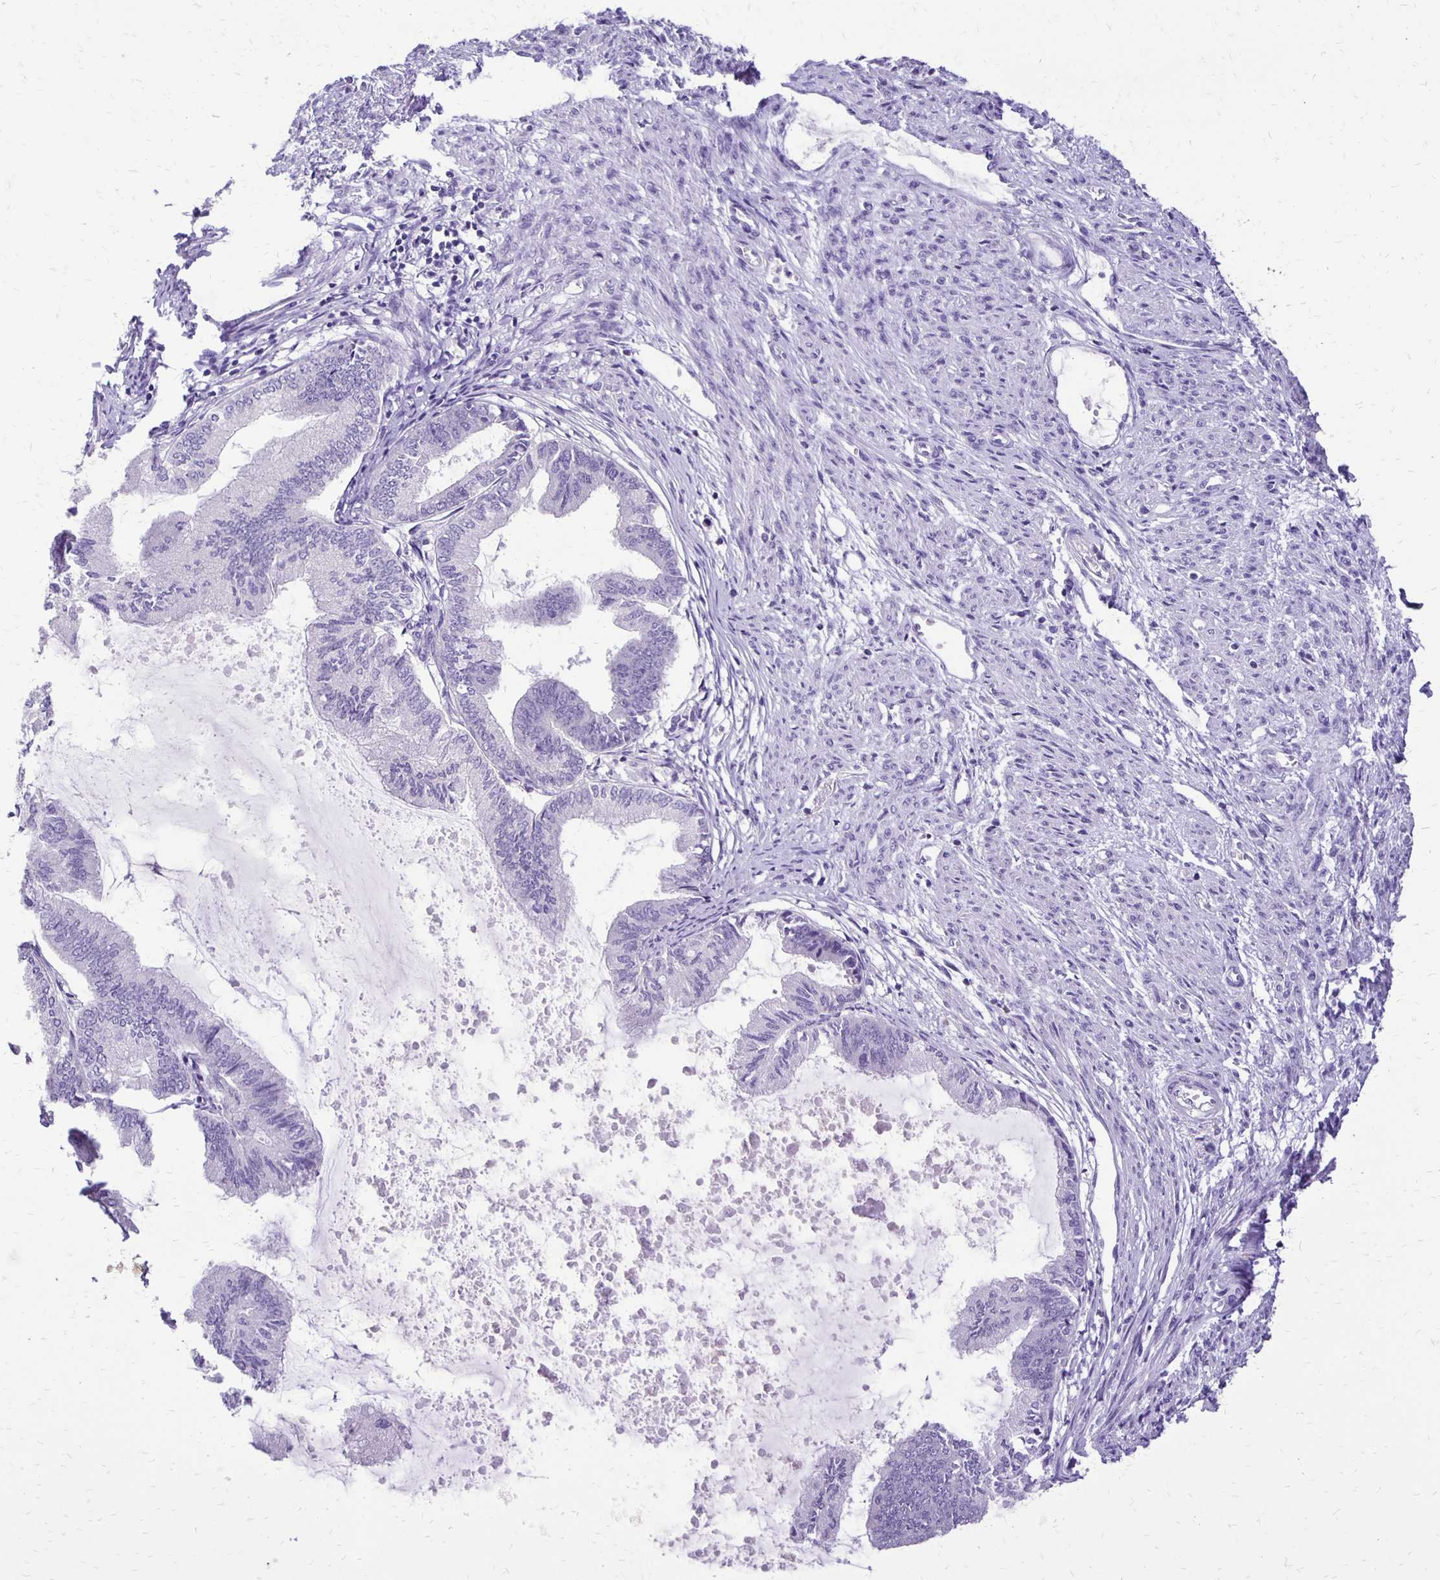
{"staining": {"intensity": "negative", "quantity": "none", "location": "none"}, "tissue": "endometrial cancer", "cell_type": "Tumor cells", "image_type": "cancer", "snomed": [{"axis": "morphology", "description": "Adenocarcinoma, NOS"}, {"axis": "topography", "description": "Endometrium"}], "caption": "Endometrial adenocarcinoma stained for a protein using immunohistochemistry (IHC) exhibits no expression tumor cells.", "gene": "ANKRD45", "patient": {"sex": "female", "age": 86}}